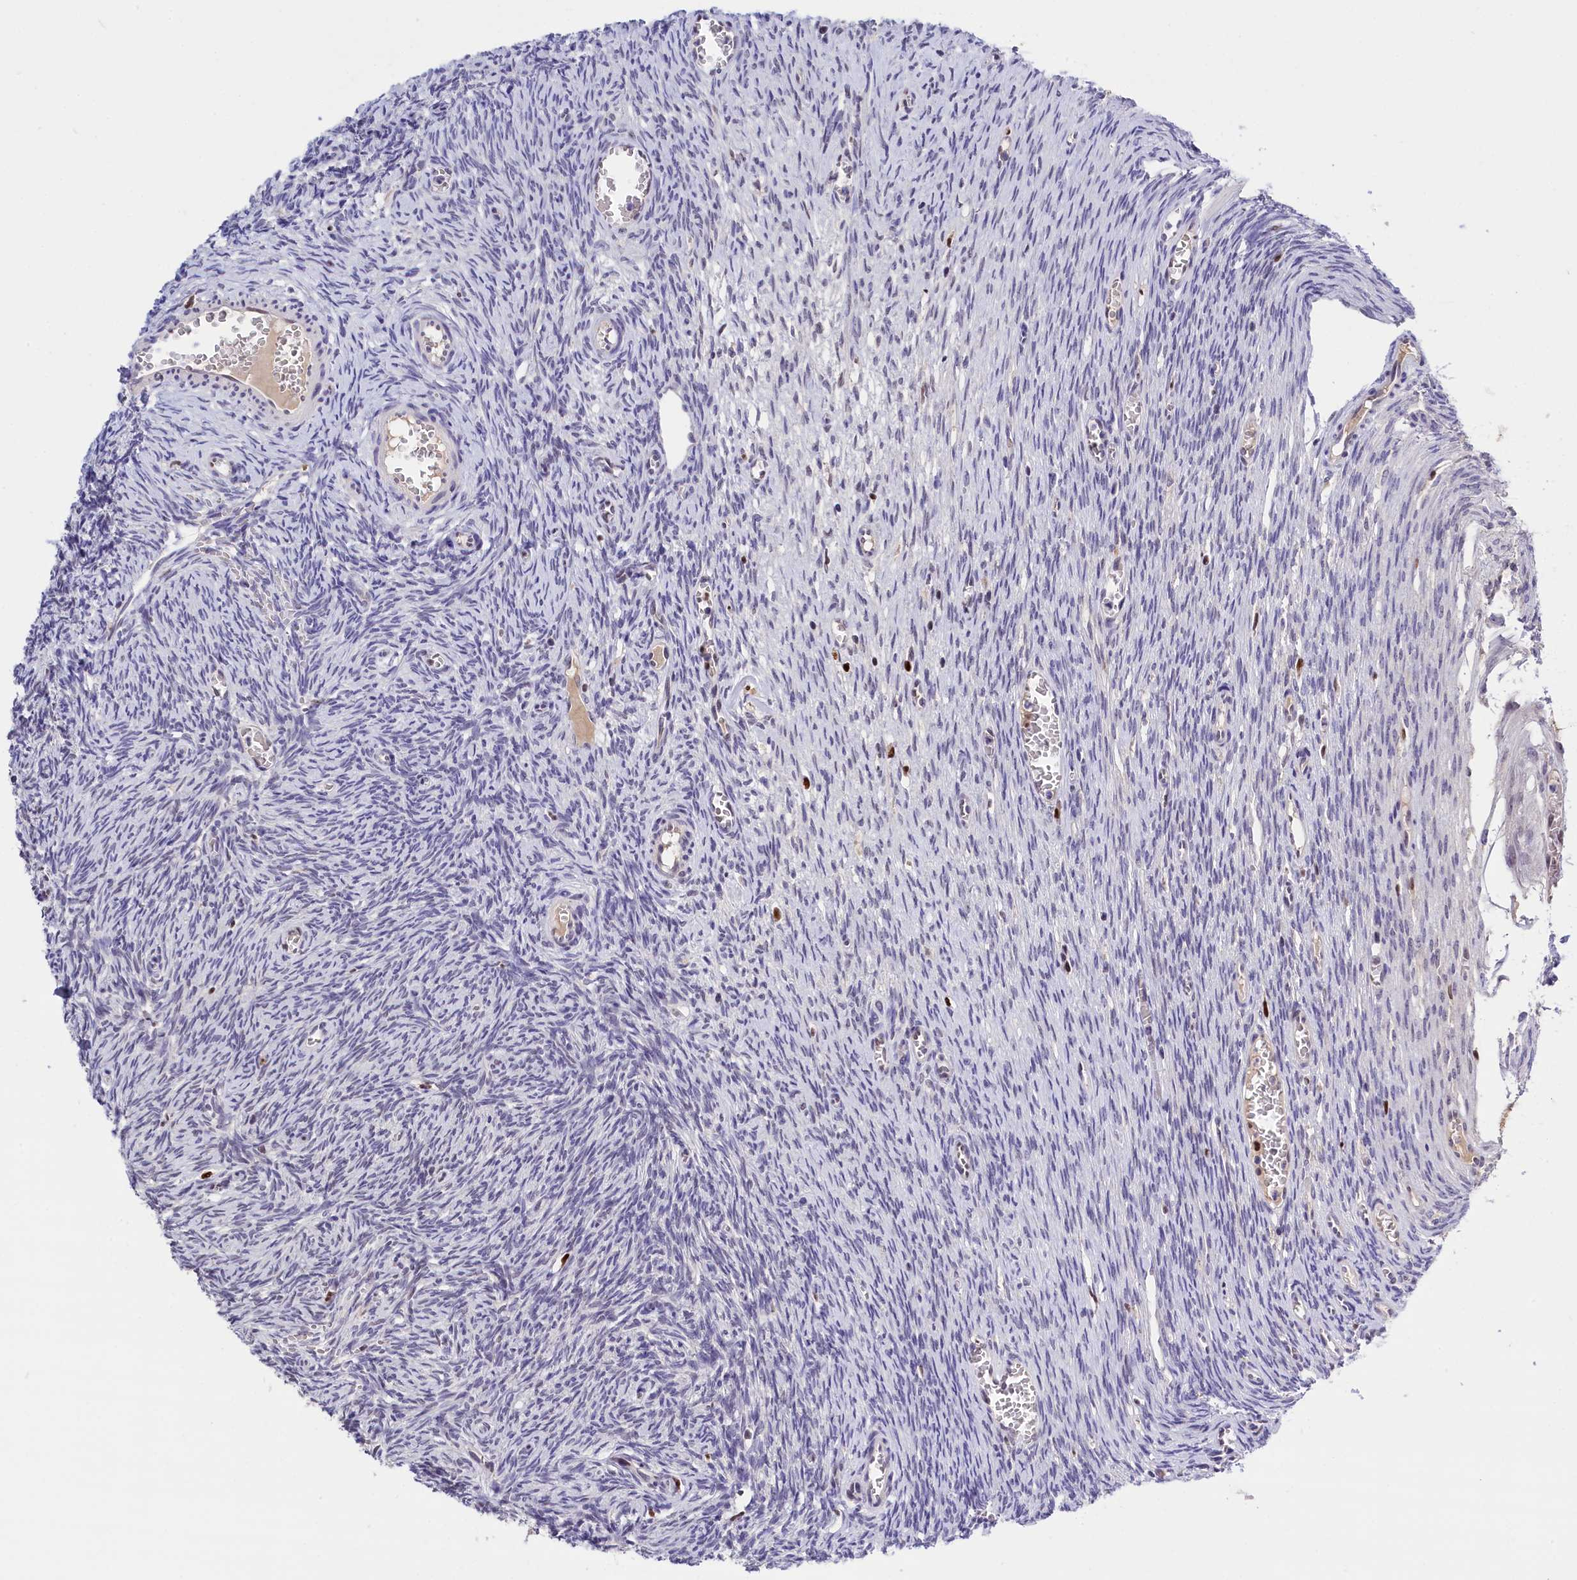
{"staining": {"intensity": "negative", "quantity": "none", "location": "none"}, "tissue": "ovary", "cell_type": "Follicle cells", "image_type": "normal", "snomed": [{"axis": "morphology", "description": "Normal tissue, NOS"}, {"axis": "topography", "description": "Ovary"}], "caption": "The immunohistochemistry (IHC) photomicrograph has no significant positivity in follicle cells of ovary. (Stains: DAB immunohistochemistry (IHC) with hematoxylin counter stain, Microscopy: brightfield microscopy at high magnification).", "gene": "BTBD9", "patient": {"sex": "female", "age": 44}}